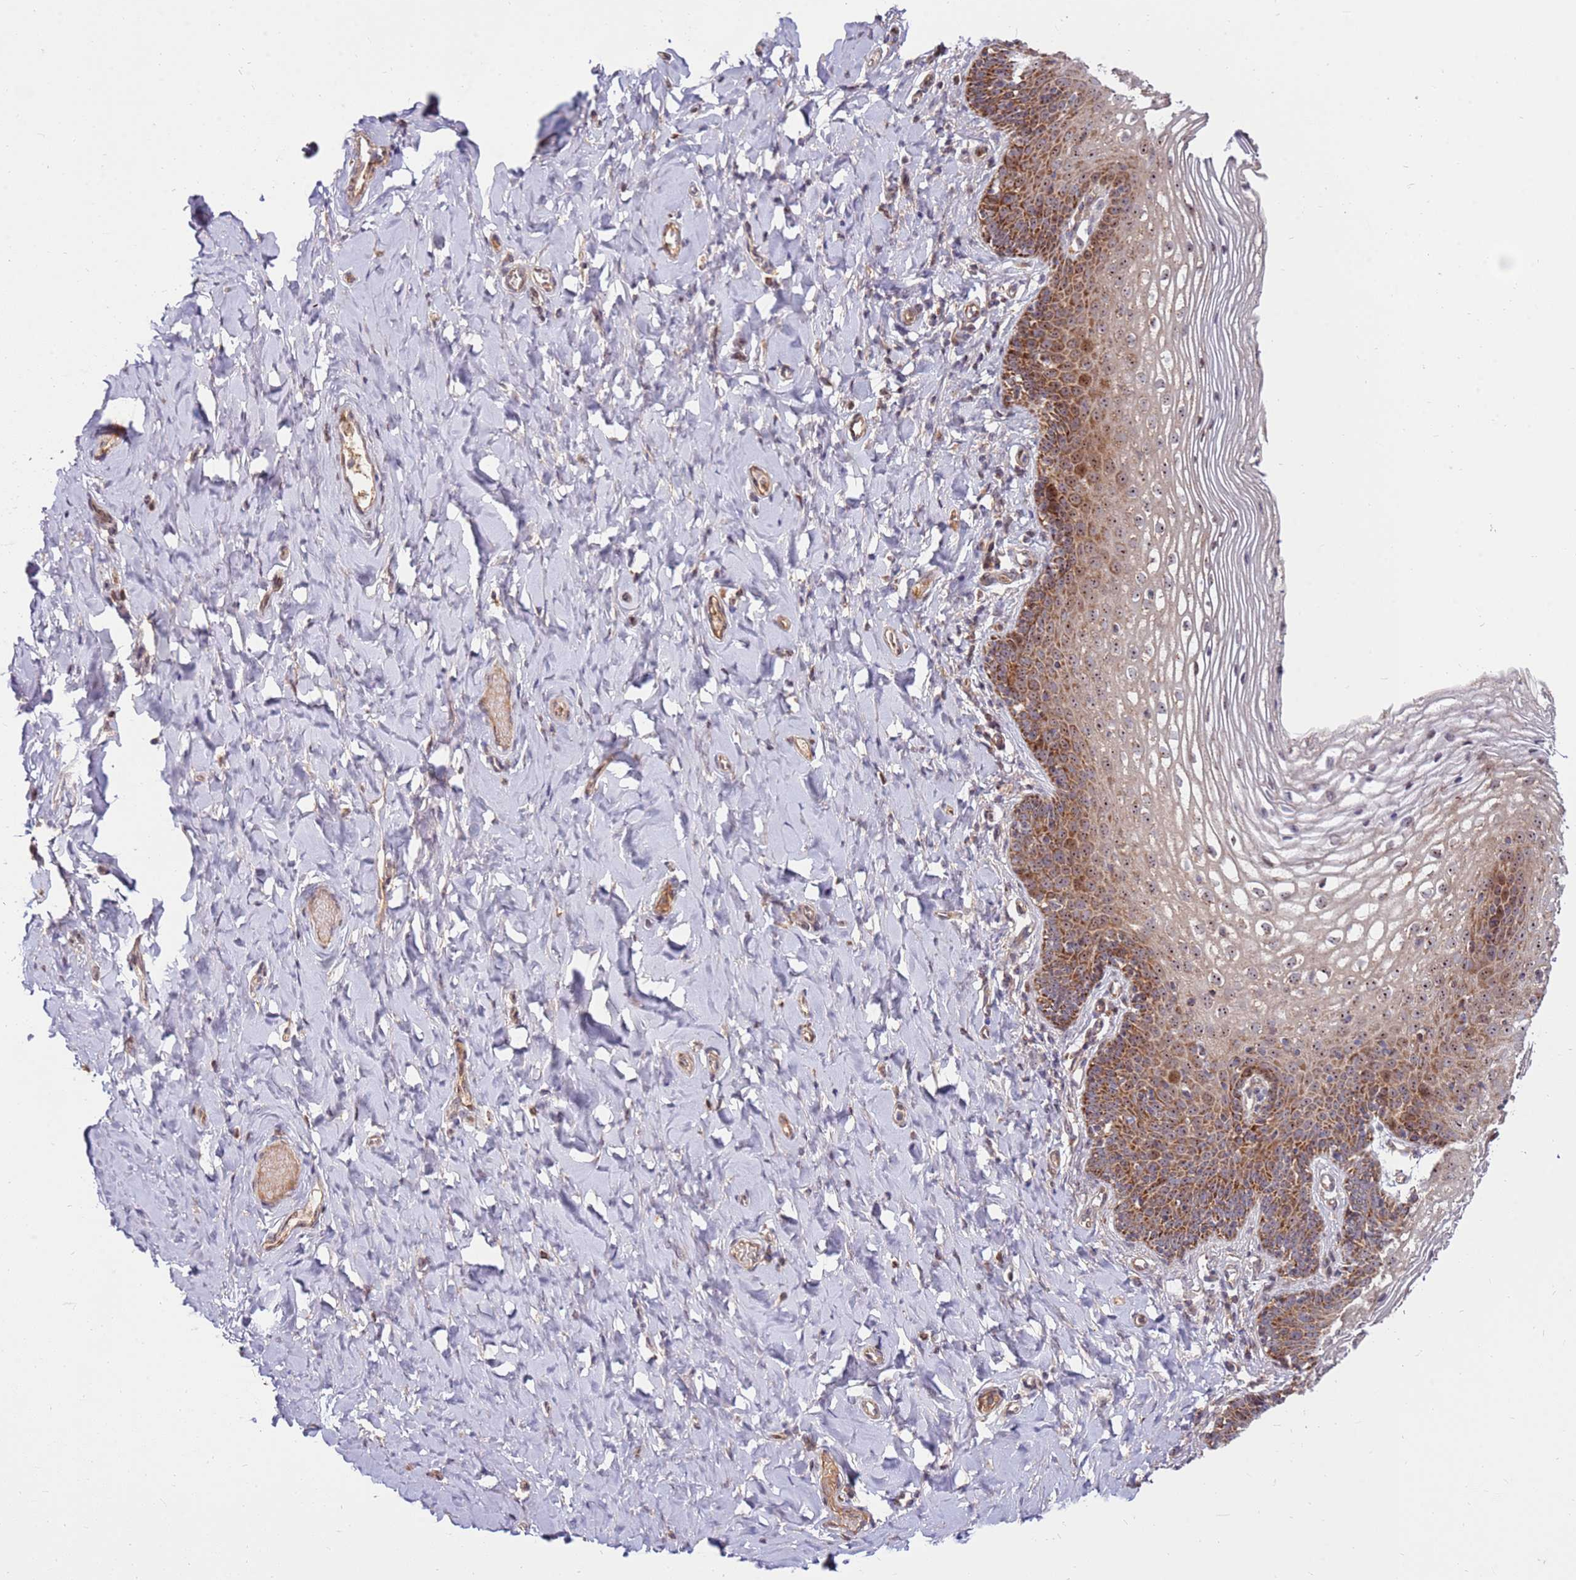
{"staining": {"intensity": "strong", "quantity": ">75%", "location": "cytoplasmic/membranous,nuclear"}, "tissue": "vagina", "cell_type": "Squamous epithelial cells", "image_type": "normal", "snomed": [{"axis": "morphology", "description": "Normal tissue, NOS"}, {"axis": "topography", "description": "Vagina"}], "caption": "Immunohistochemistry histopathology image of normal vagina: vagina stained using immunohistochemistry (IHC) reveals high levels of strong protein expression localized specifically in the cytoplasmic/membranous,nuclear of squamous epithelial cells, appearing as a cytoplasmic/membranous,nuclear brown color.", "gene": "KIF25", "patient": {"sex": "female", "age": 60}}